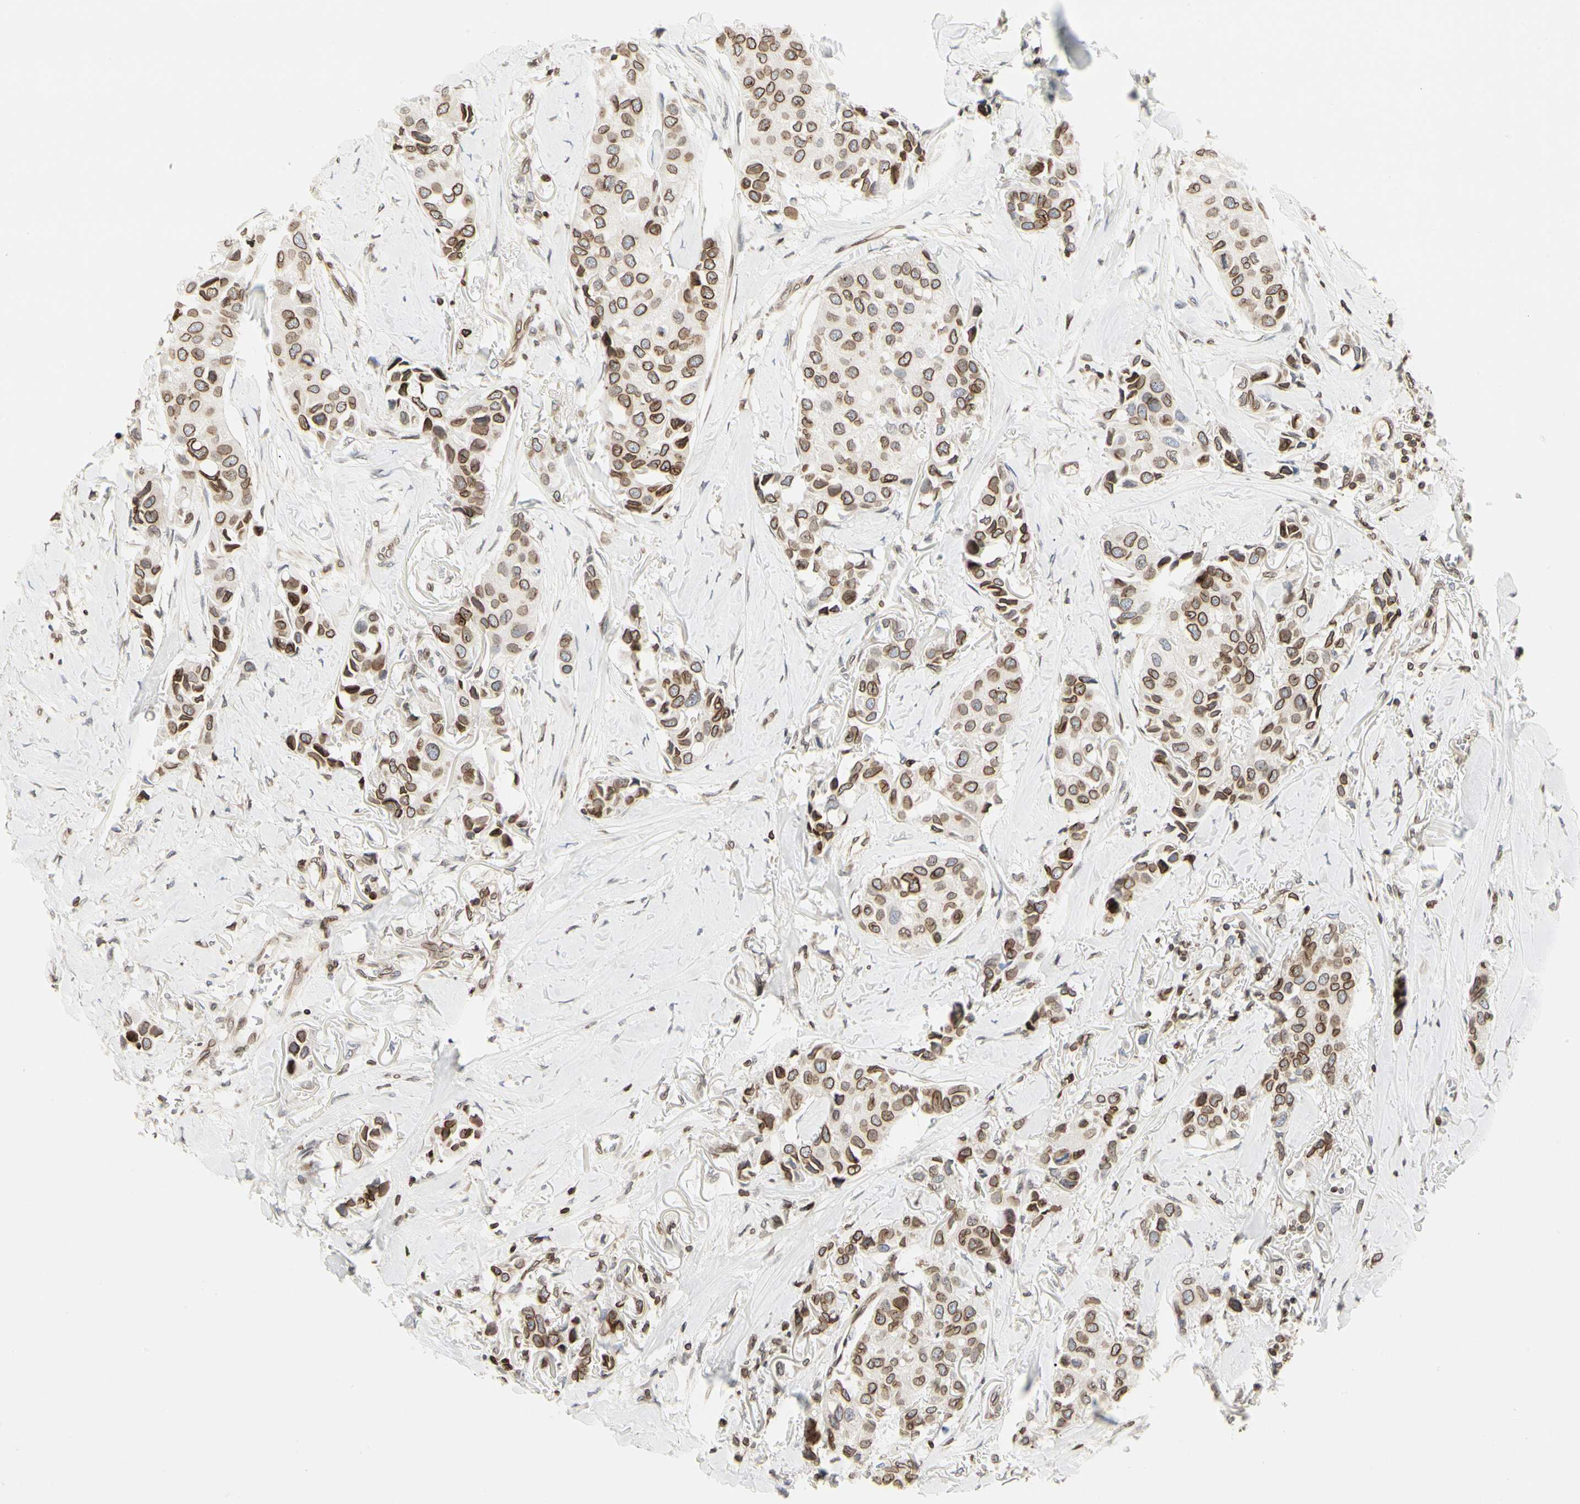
{"staining": {"intensity": "moderate", "quantity": "25%-75%", "location": "cytoplasmic/membranous,nuclear"}, "tissue": "breast cancer", "cell_type": "Tumor cells", "image_type": "cancer", "snomed": [{"axis": "morphology", "description": "Duct carcinoma"}, {"axis": "topography", "description": "Breast"}], "caption": "The micrograph reveals staining of infiltrating ductal carcinoma (breast), revealing moderate cytoplasmic/membranous and nuclear protein staining (brown color) within tumor cells.", "gene": "TMPO", "patient": {"sex": "female", "age": 80}}